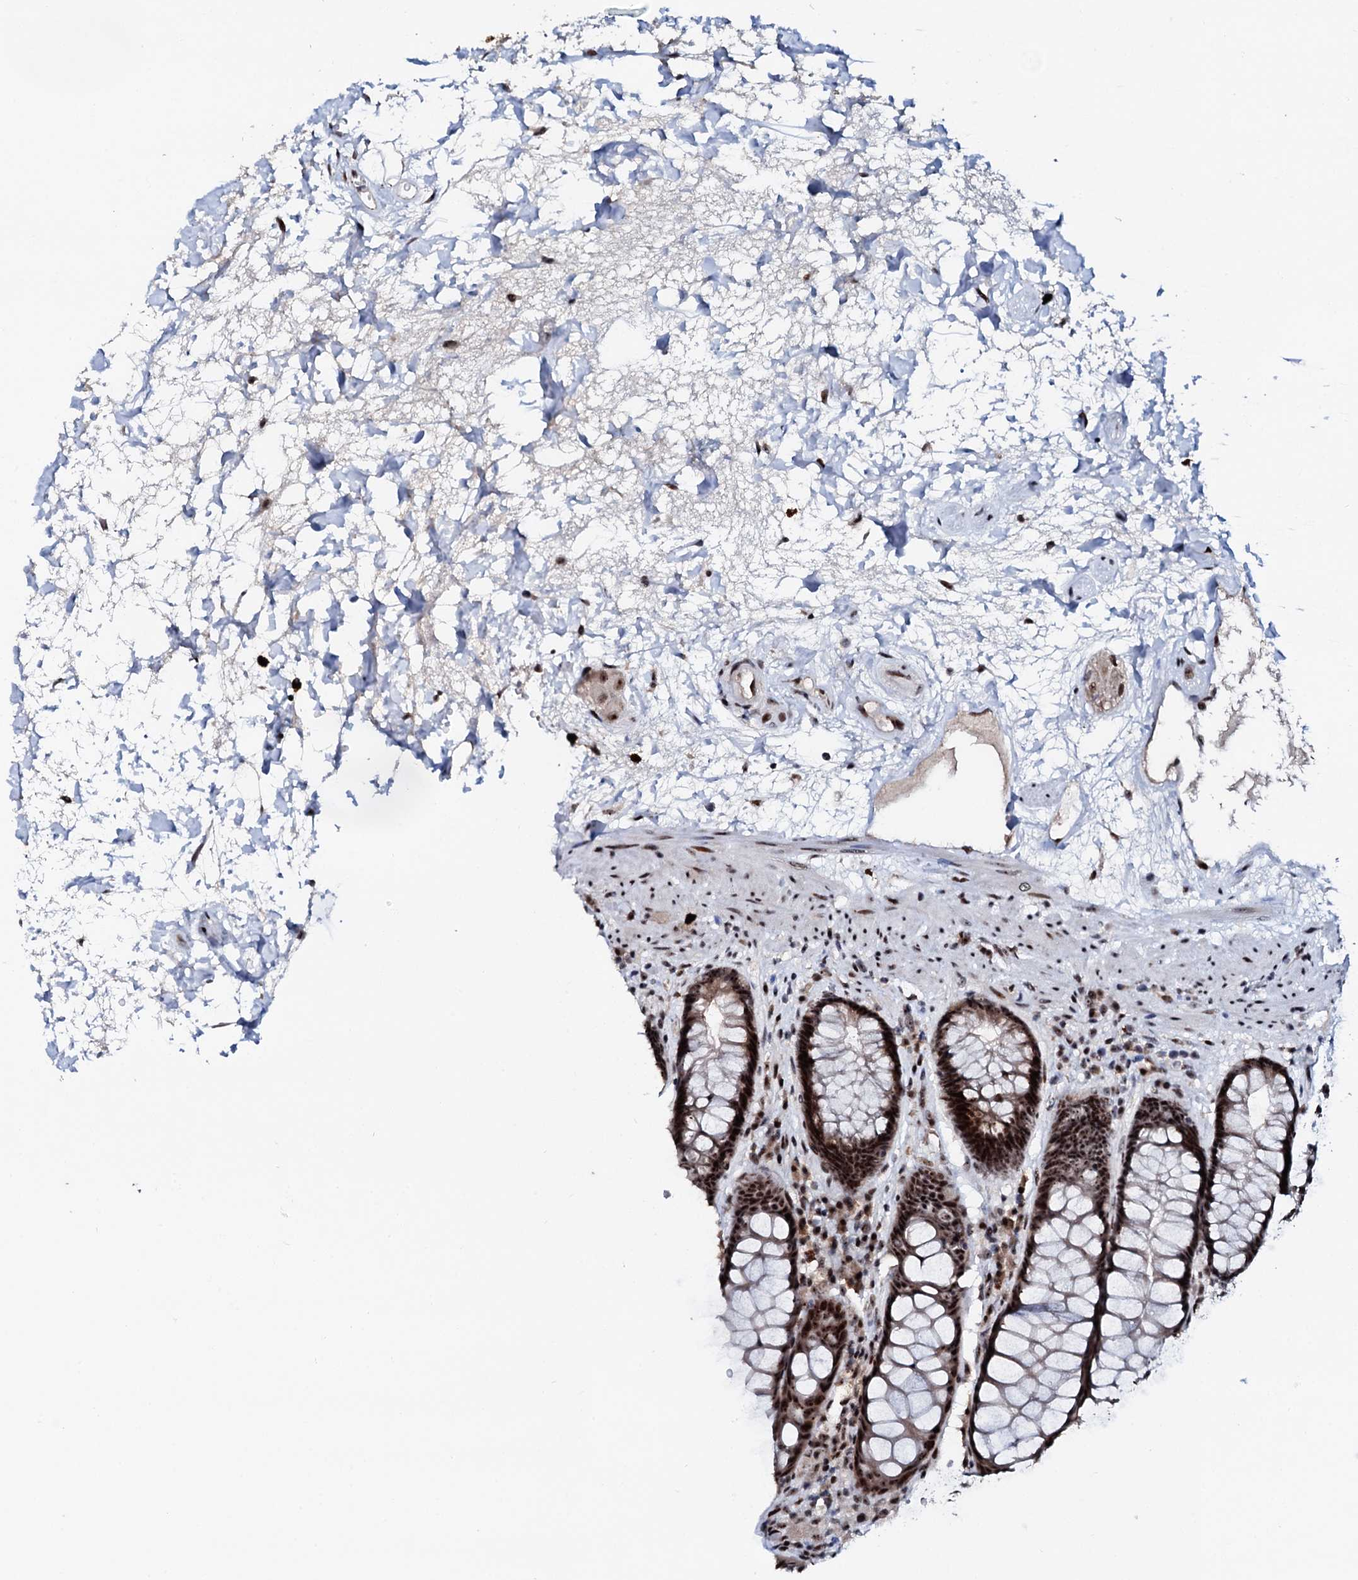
{"staining": {"intensity": "strong", "quantity": ">75%", "location": "nuclear"}, "tissue": "rectum", "cell_type": "Glandular cells", "image_type": "normal", "snomed": [{"axis": "morphology", "description": "Normal tissue, NOS"}, {"axis": "topography", "description": "Rectum"}], "caption": "A micrograph of human rectum stained for a protein exhibits strong nuclear brown staining in glandular cells. (brown staining indicates protein expression, while blue staining denotes nuclei).", "gene": "NEUROG3", "patient": {"sex": "male", "age": 64}}